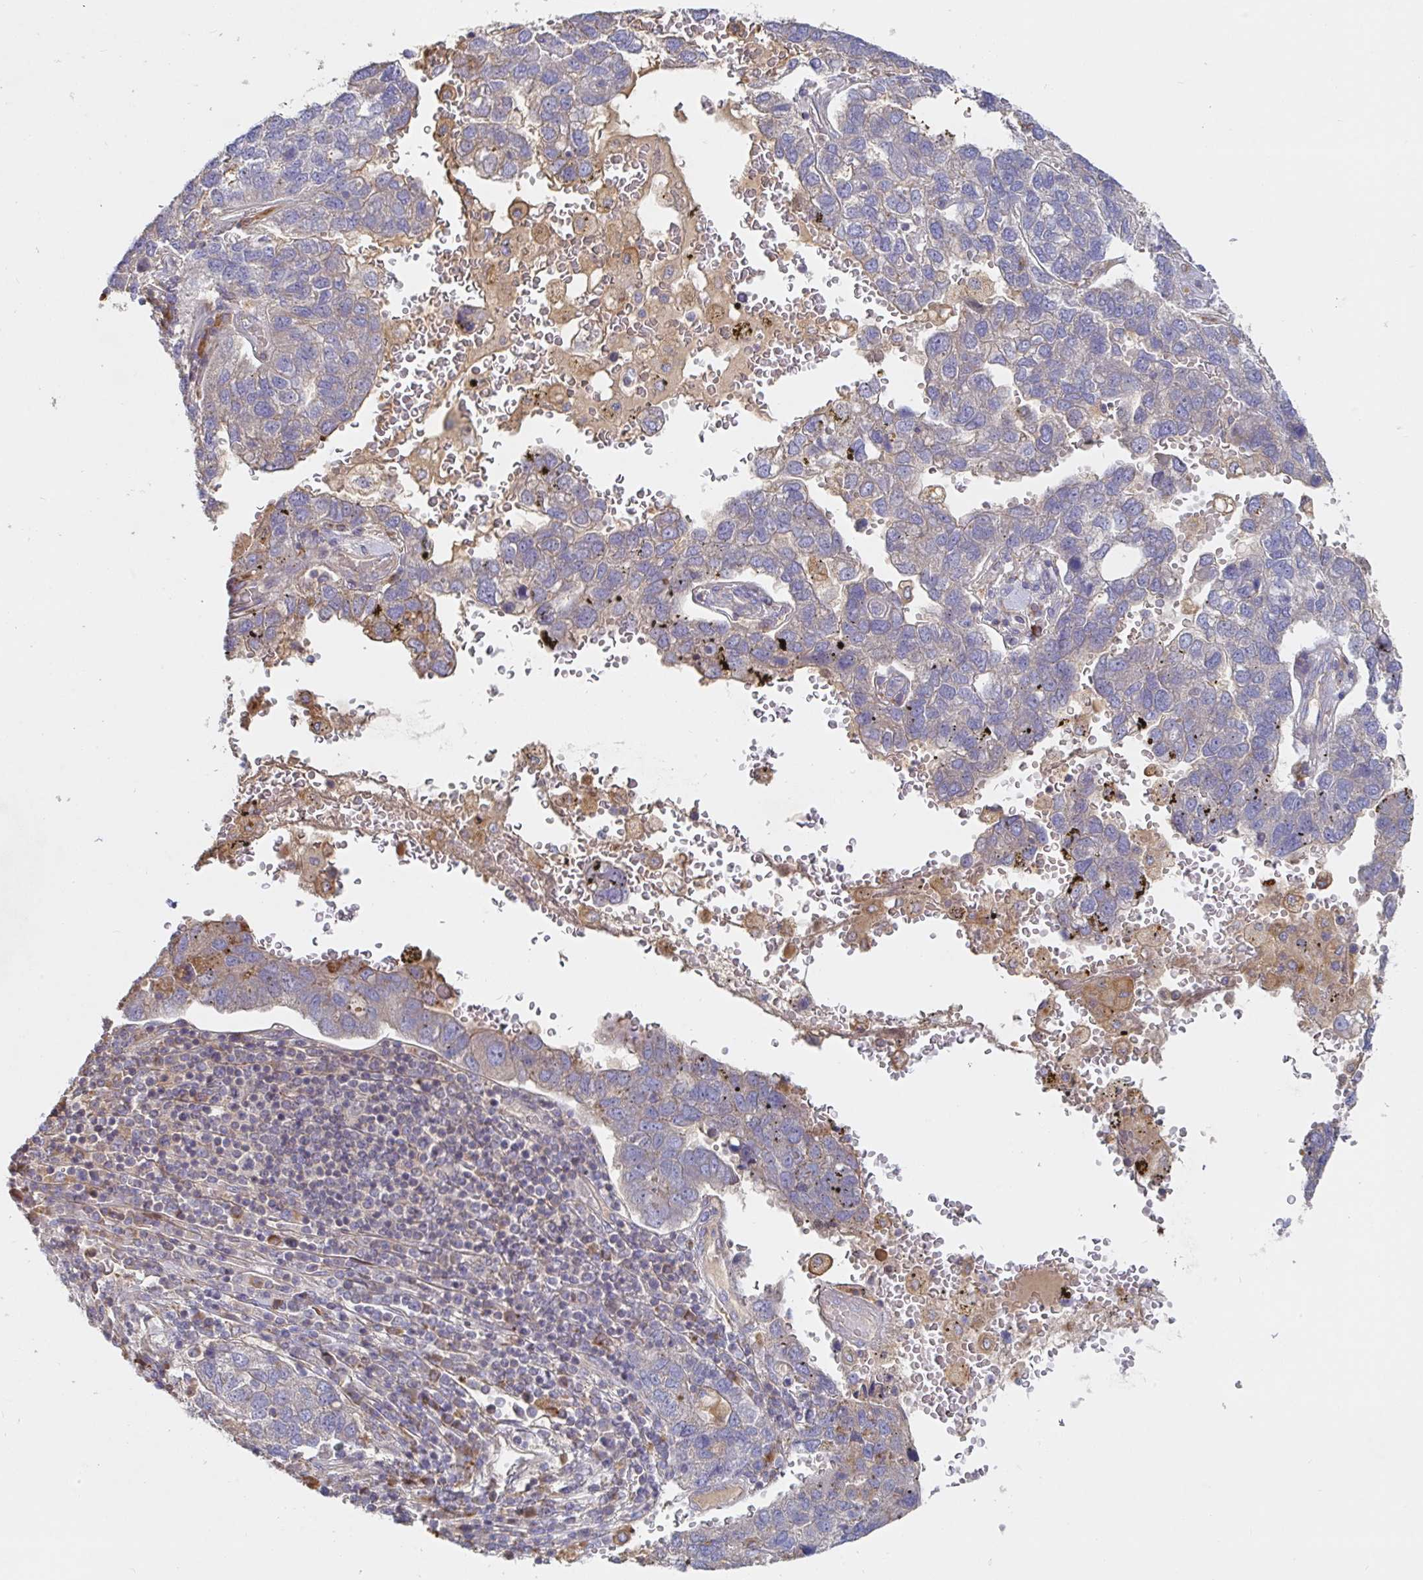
{"staining": {"intensity": "weak", "quantity": "<25%", "location": "cytoplasmic/membranous"}, "tissue": "pancreatic cancer", "cell_type": "Tumor cells", "image_type": "cancer", "snomed": [{"axis": "morphology", "description": "Adenocarcinoma, NOS"}, {"axis": "topography", "description": "Pancreas"}], "caption": "Tumor cells show no significant protein expression in adenocarcinoma (pancreatic).", "gene": "IRAK2", "patient": {"sex": "female", "age": 61}}